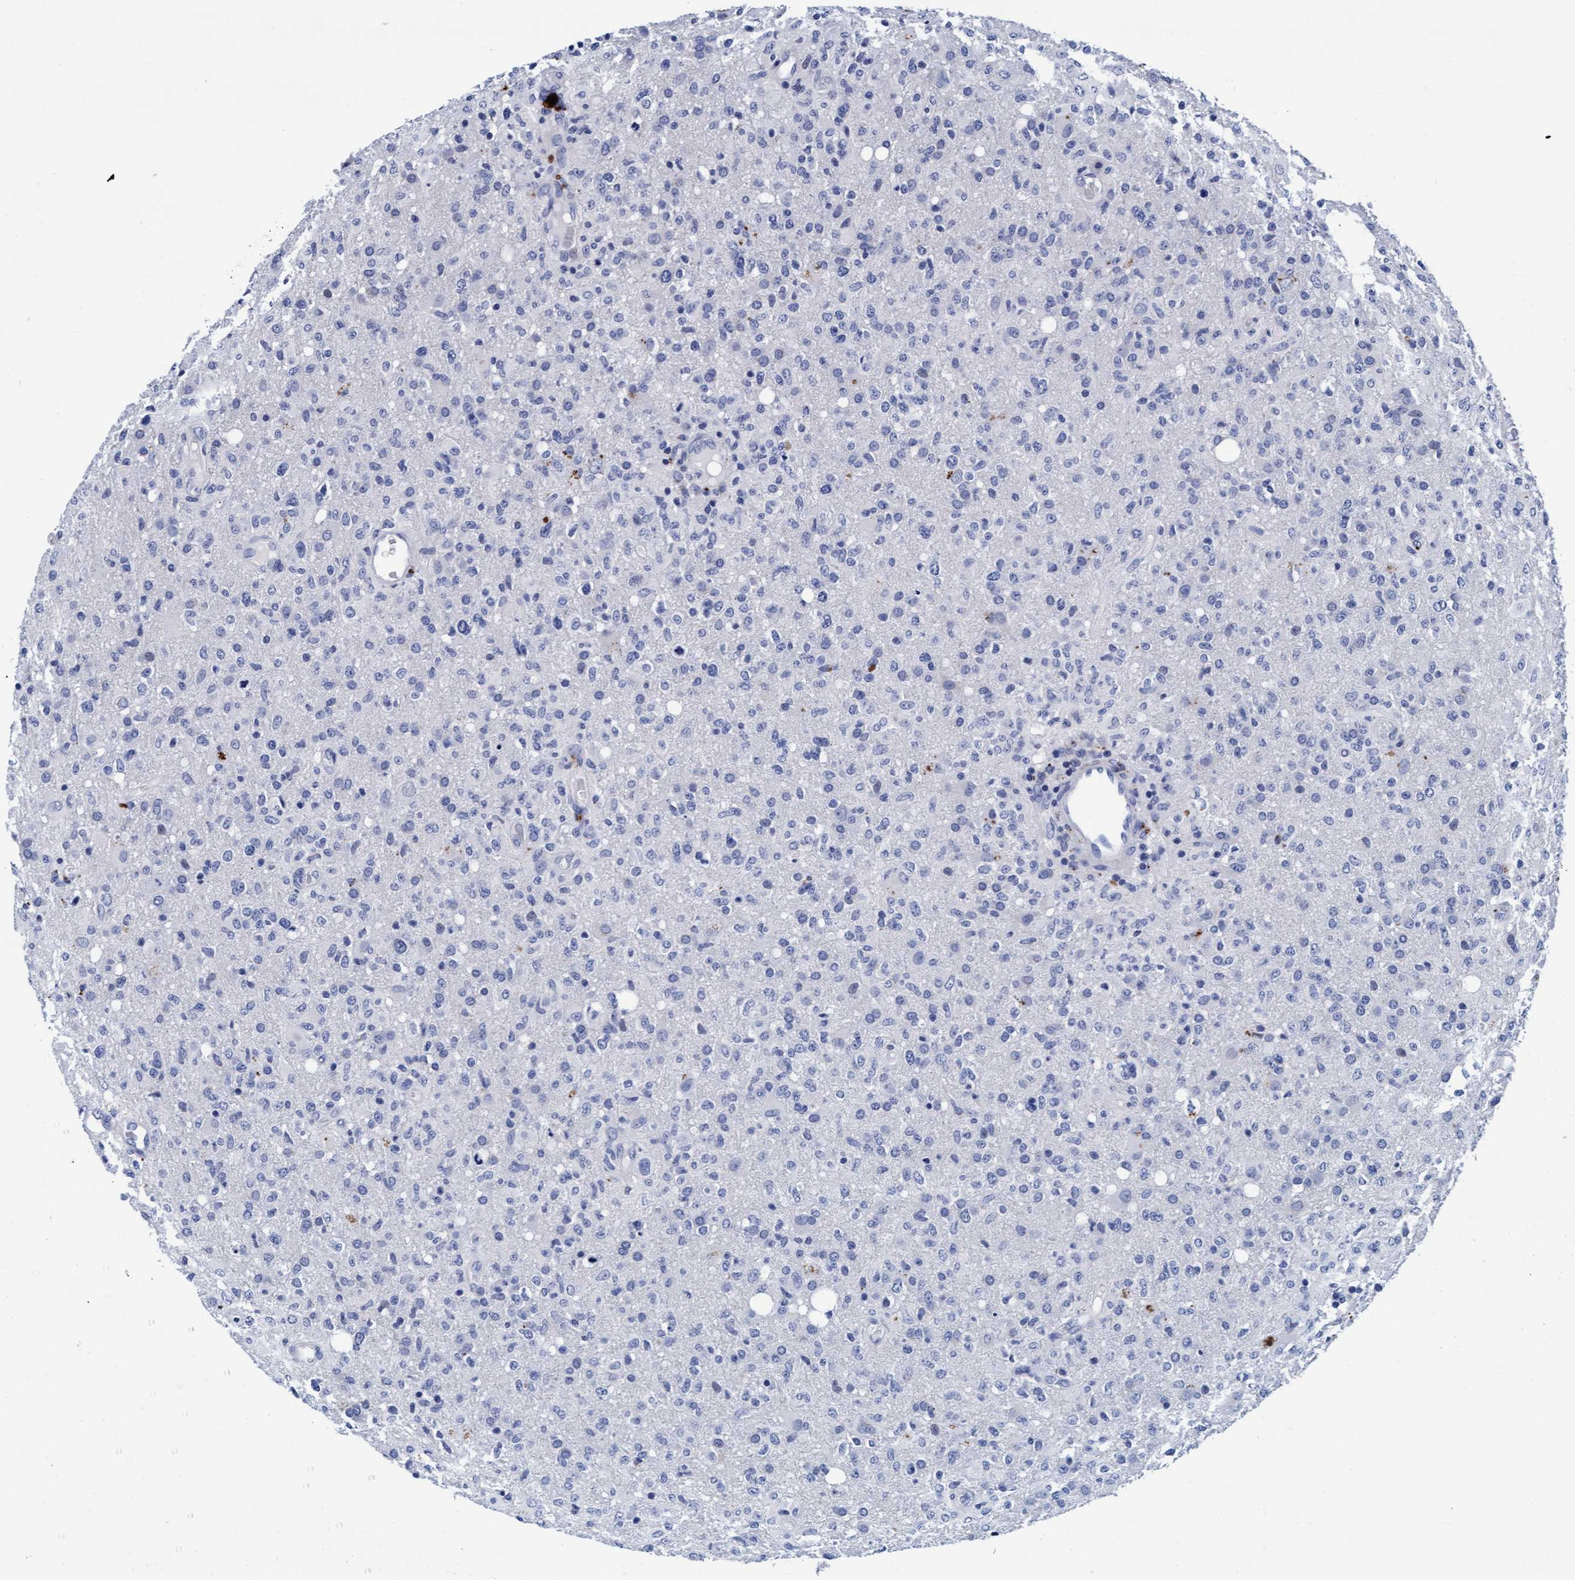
{"staining": {"intensity": "negative", "quantity": "none", "location": "none"}, "tissue": "glioma", "cell_type": "Tumor cells", "image_type": "cancer", "snomed": [{"axis": "morphology", "description": "Glioma, malignant, High grade"}, {"axis": "topography", "description": "Brain"}], "caption": "Tumor cells show no significant expression in glioma.", "gene": "ARSG", "patient": {"sex": "female", "age": 57}}